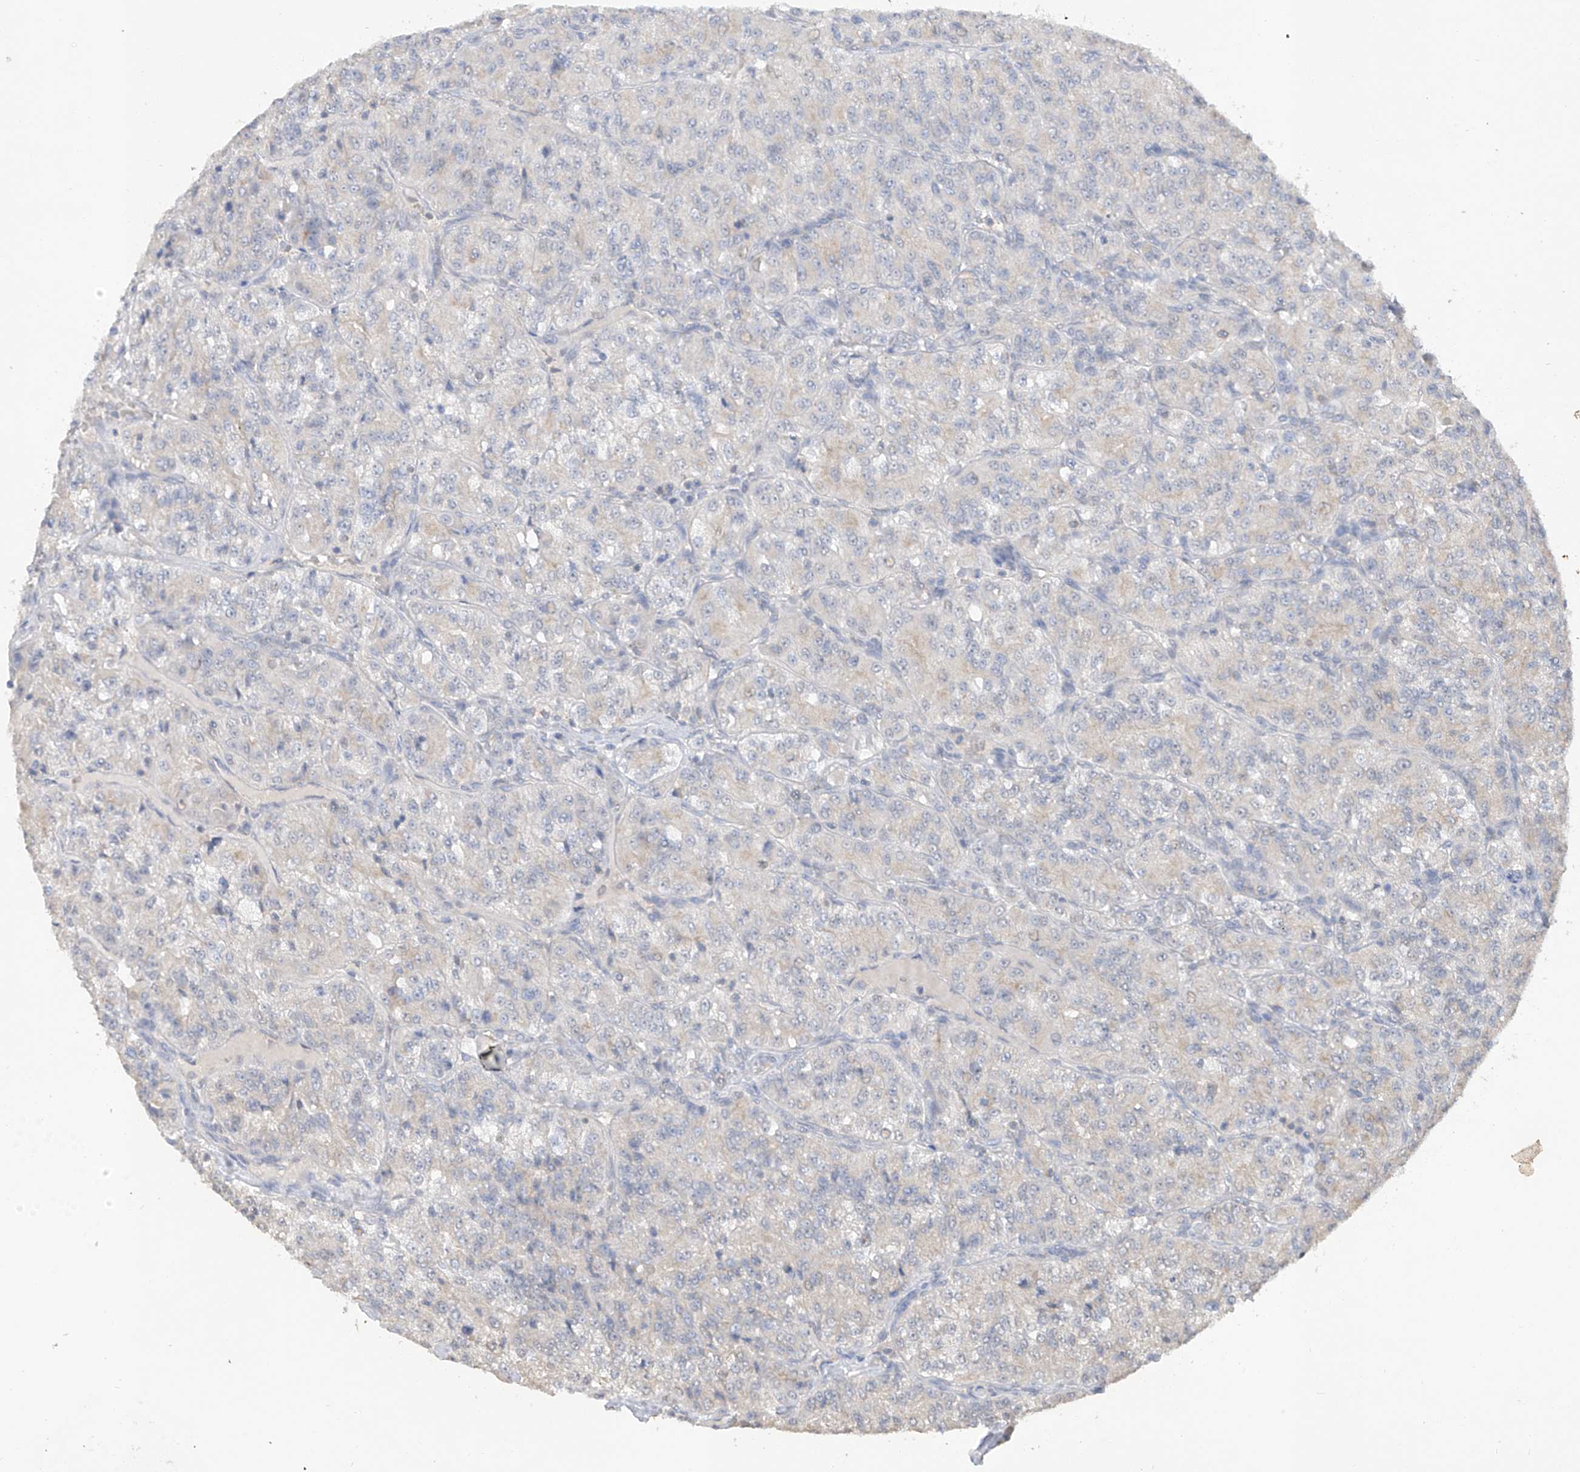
{"staining": {"intensity": "negative", "quantity": "none", "location": "none"}, "tissue": "renal cancer", "cell_type": "Tumor cells", "image_type": "cancer", "snomed": [{"axis": "morphology", "description": "Adenocarcinoma, NOS"}, {"axis": "topography", "description": "Kidney"}], "caption": "This is a histopathology image of IHC staining of renal adenocarcinoma, which shows no staining in tumor cells.", "gene": "HAS3", "patient": {"sex": "female", "age": 63}}